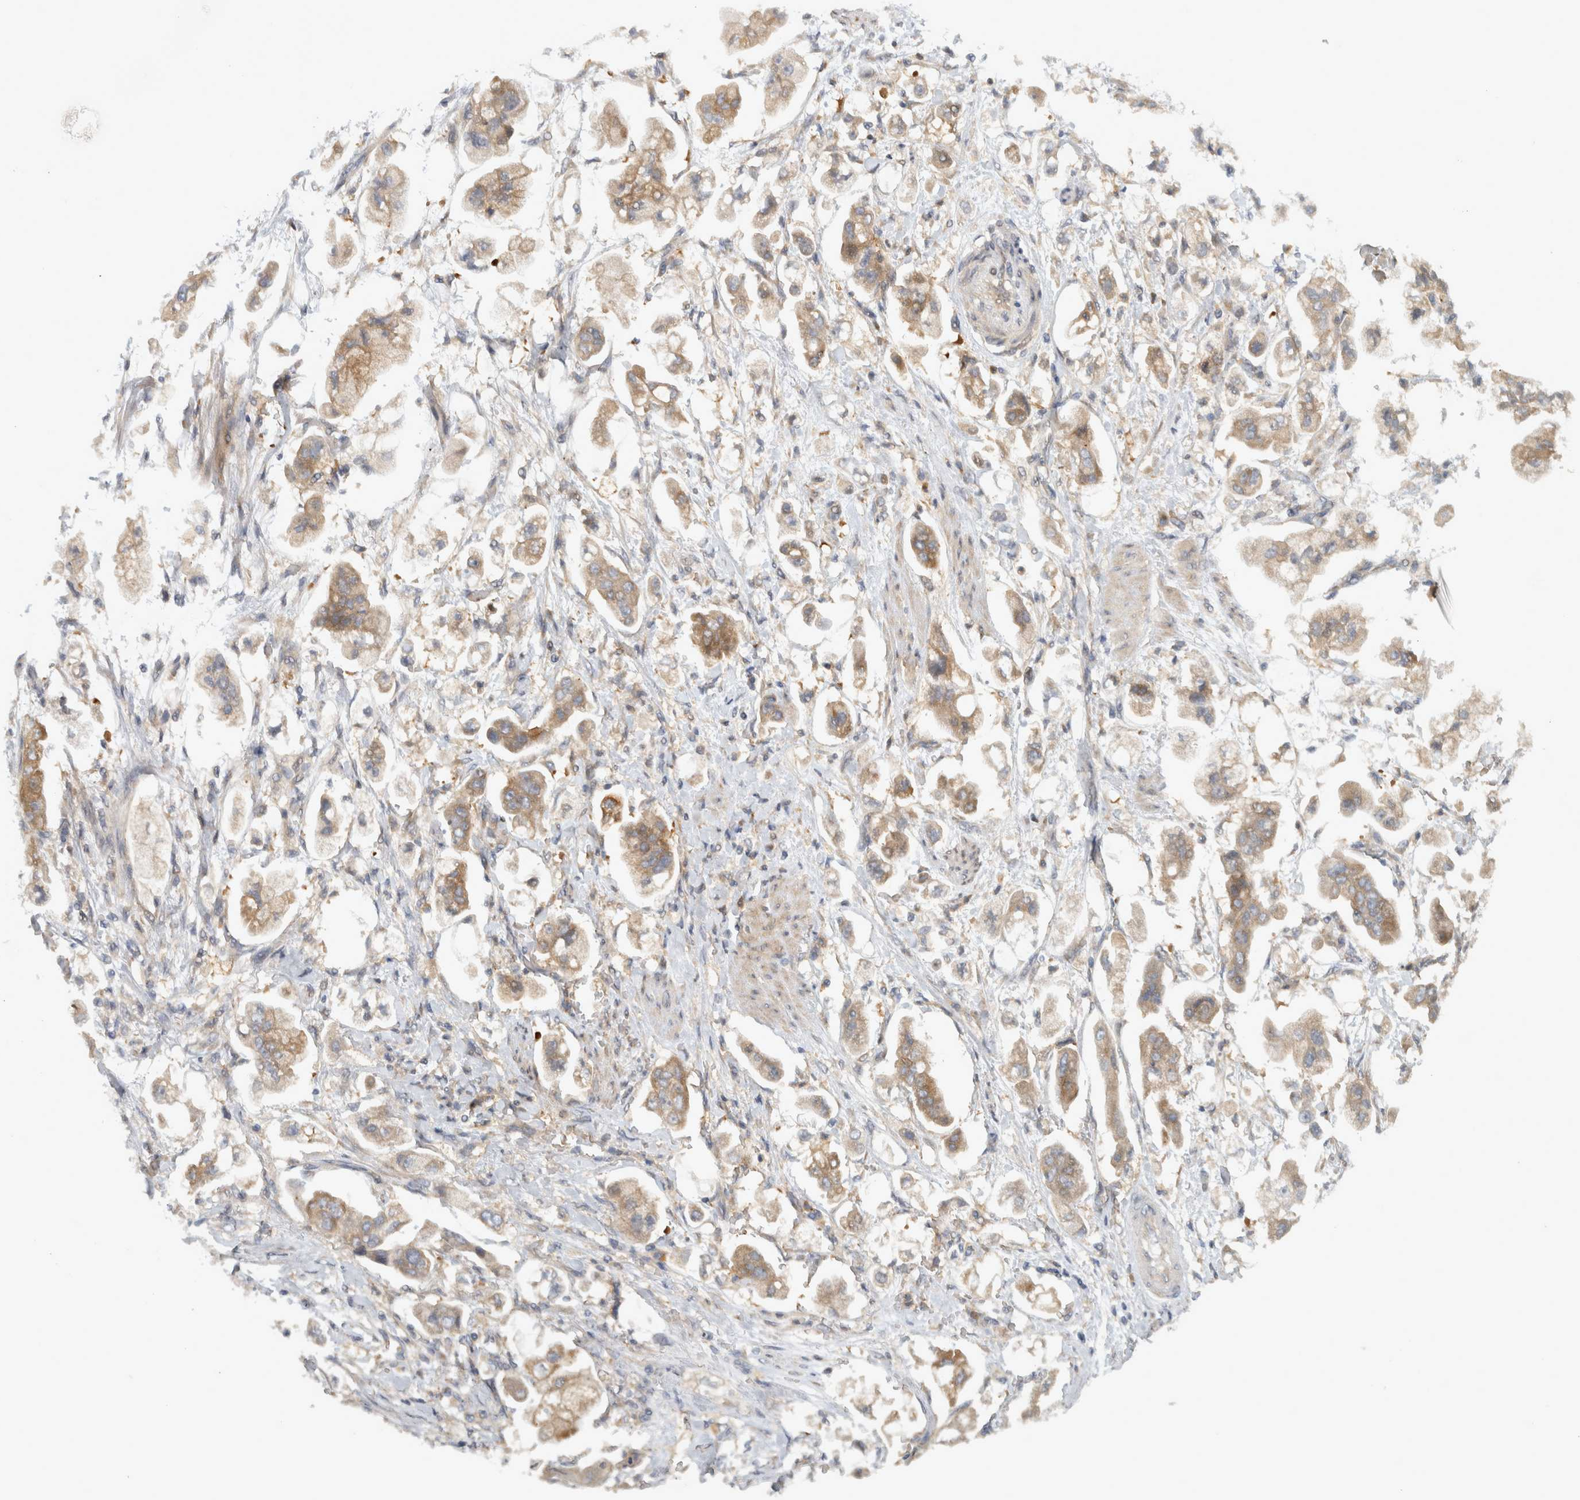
{"staining": {"intensity": "moderate", "quantity": ">75%", "location": "cytoplasmic/membranous"}, "tissue": "stomach cancer", "cell_type": "Tumor cells", "image_type": "cancer", "snomed": [{"axis": "morphology", "description": "Adenocarcinoma, NOS"}, {"axis": "topography", "description": "Stomach"}], "caption": "Adenocarcinoma (stomach) stained for a protein displays moderate cytoplasmic/membranous positivity in tumor cells. (Stains: DAB (3,3'-diaminobenzidine) in brown, nuclei in blue, Microscopy: brightfield microscopy at high magnification).", "gene": "VEPH1", "patient": {"sex": "male", "age": 62}}